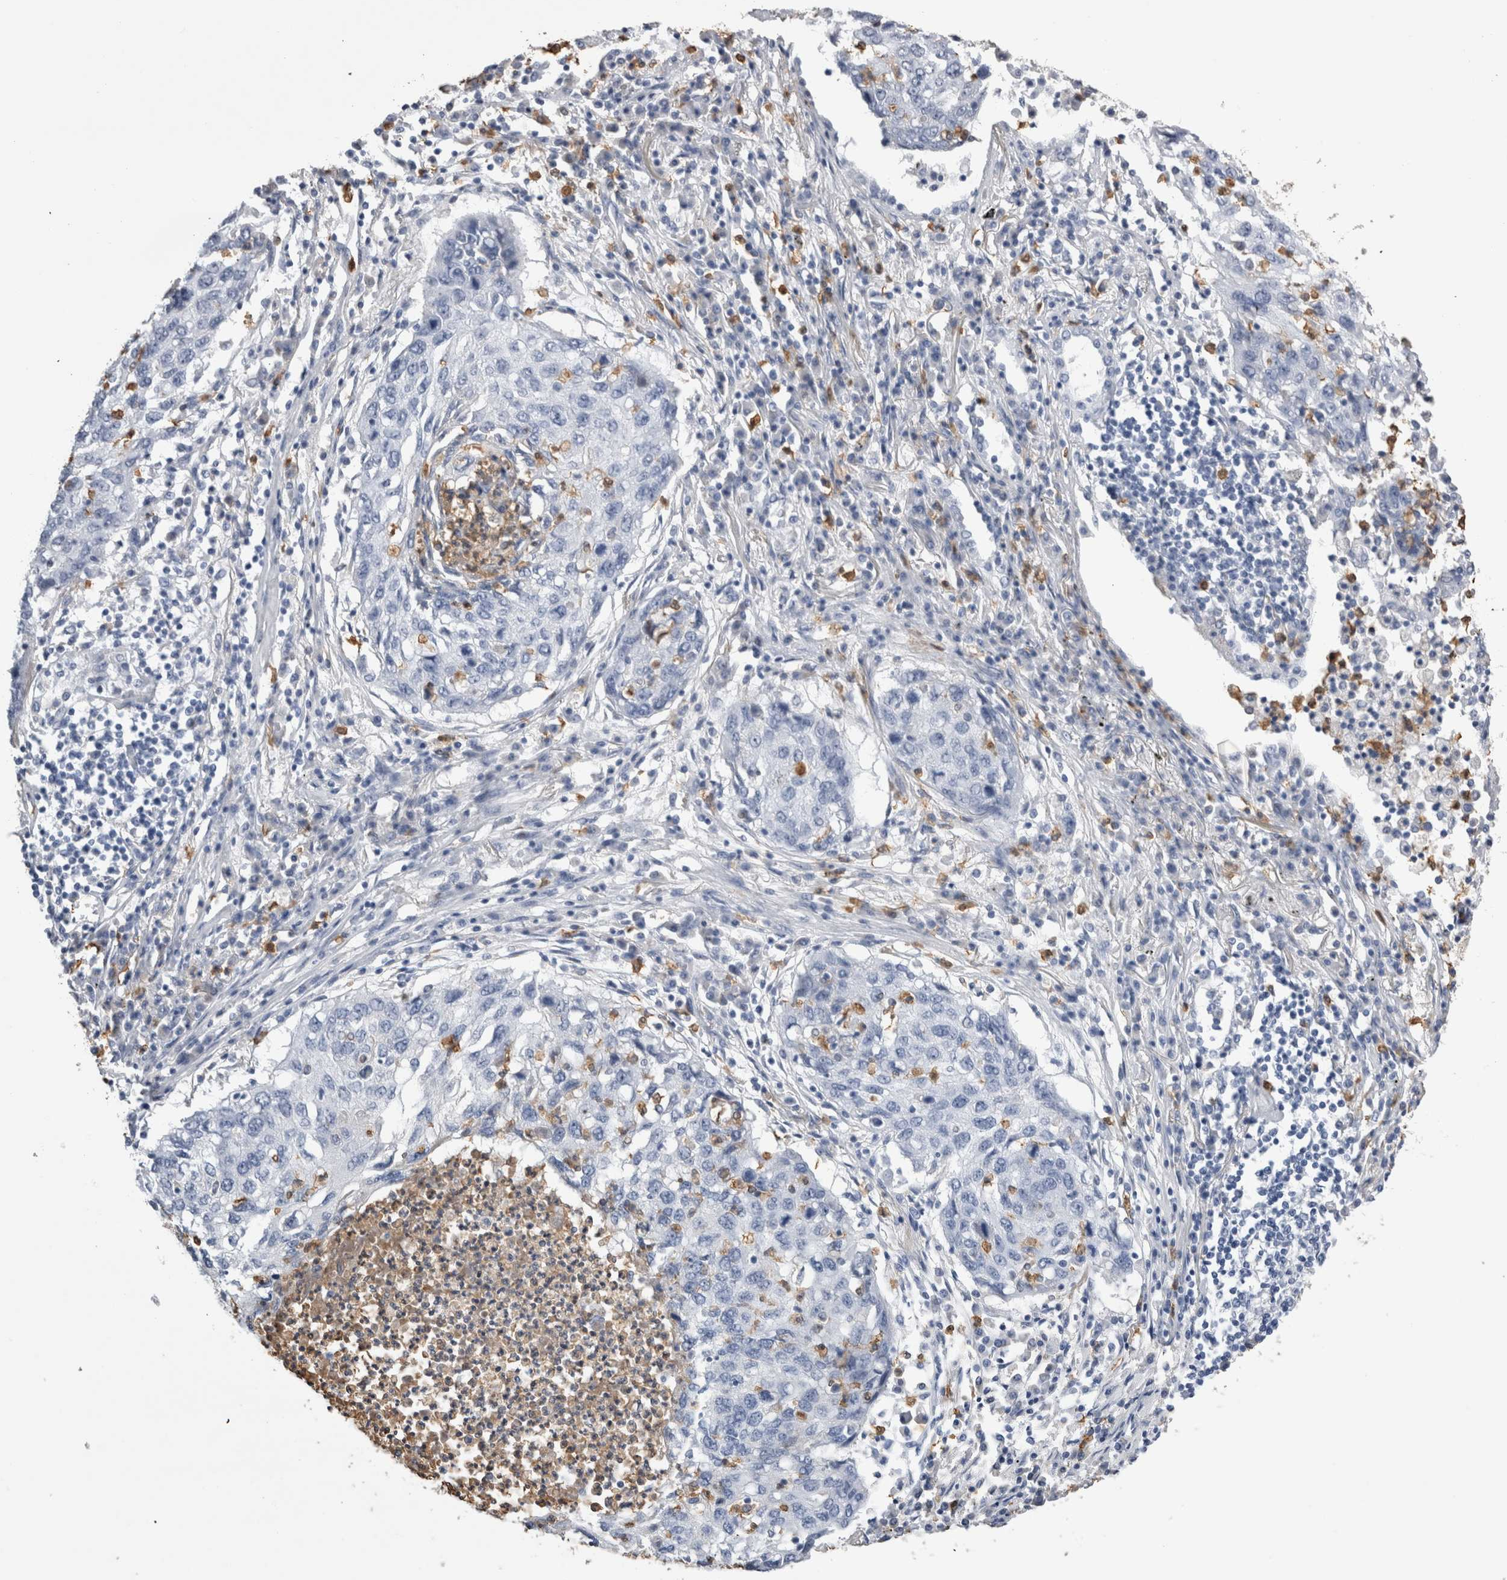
{"staining": {"intensity": "negative", "quantity": "none", "location": "none"}, "tissue": "lung cancer", "cell_type": "Tumor cells", "image_type": "cancer", "snomed": [{"axis": "morphology", "description": "Squamous cell carcinoma, NOS"}, {"axis": "topography", "description": "Lung"}], "caption": "Immunohistochemistry of human squamous cell carcinoma (lung) exhibits no positivity in tumor cells.", "gene": "S100A12", "patient": {"sex": "female", "age": 63}}